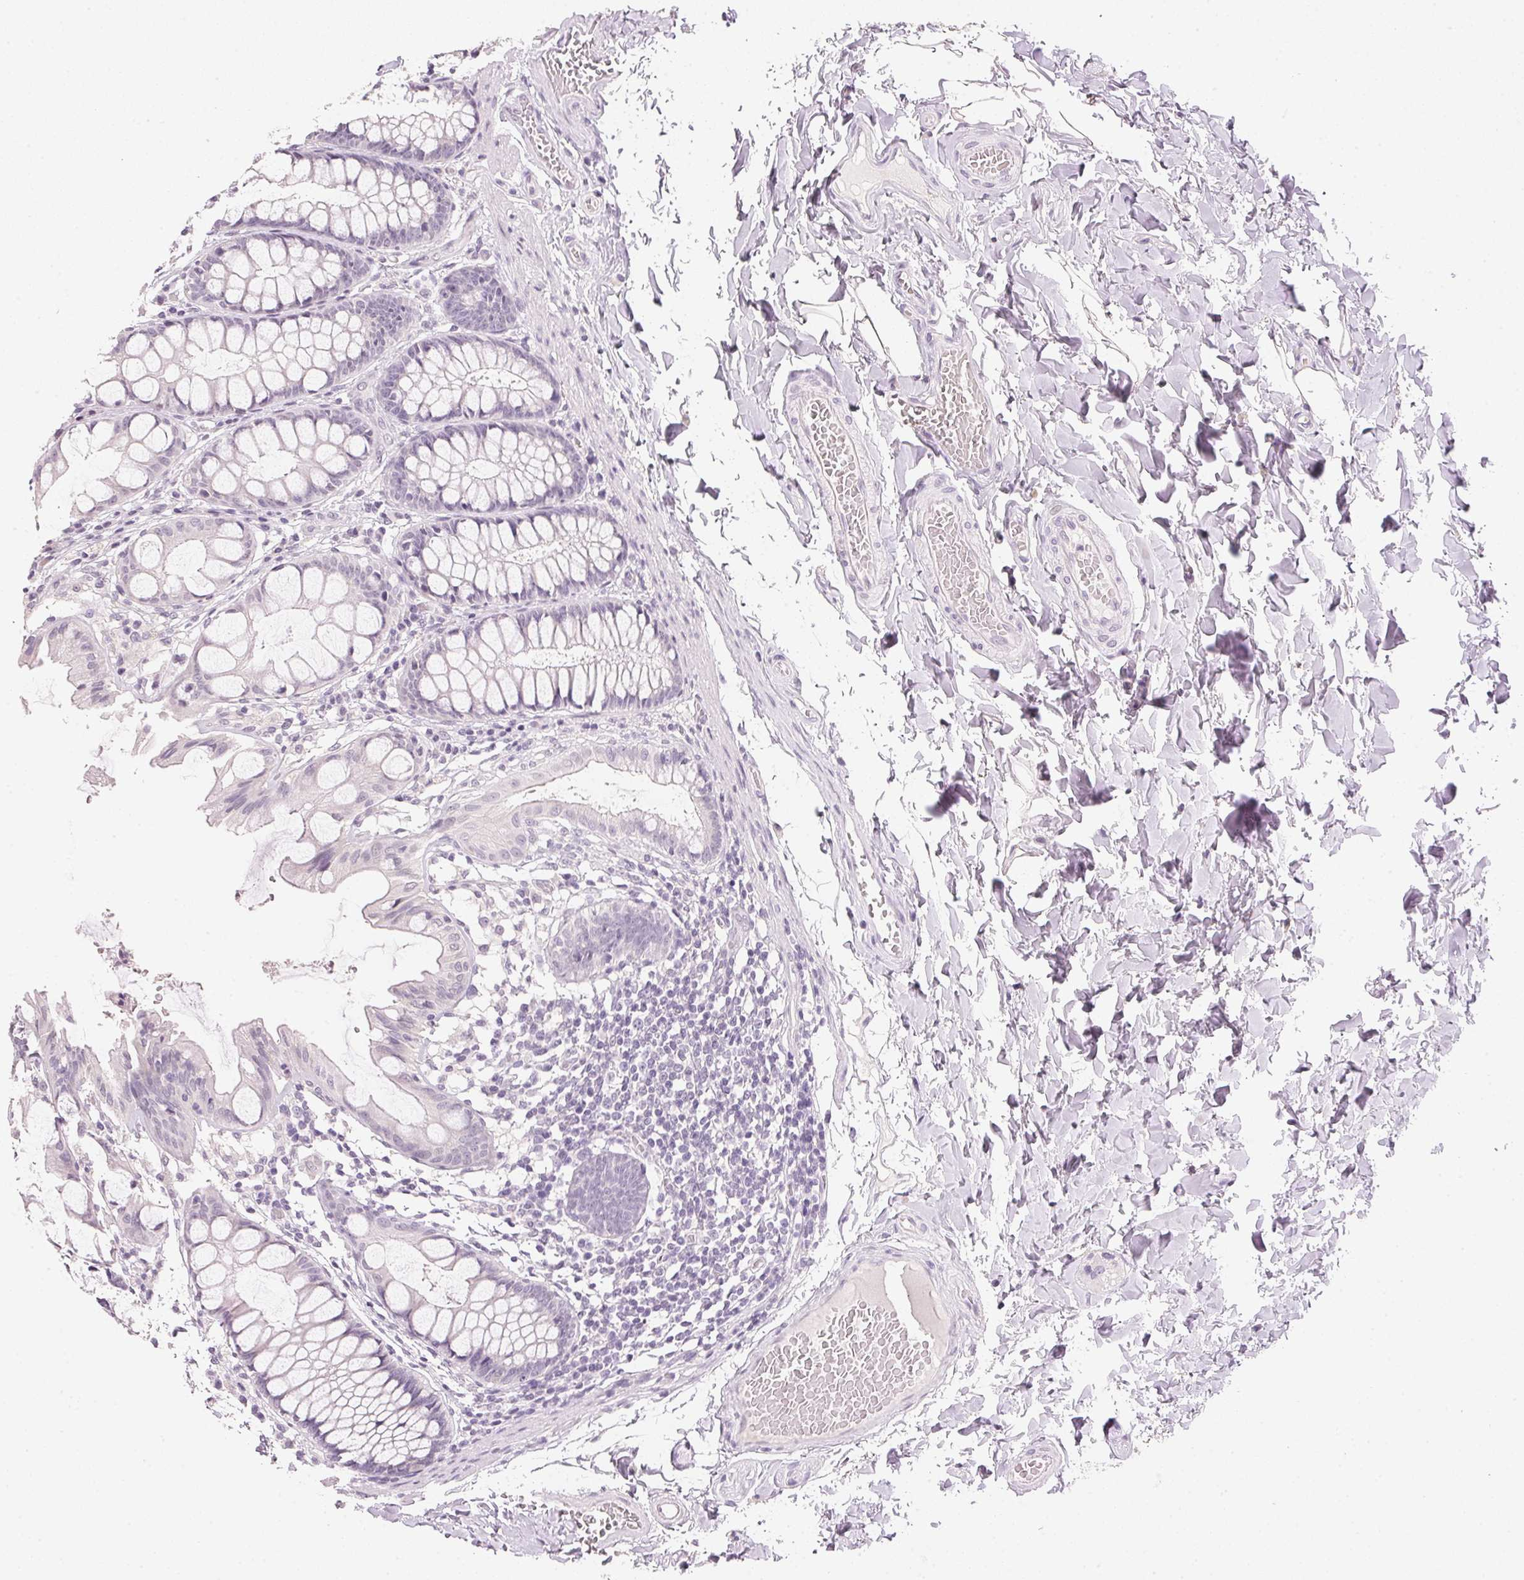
{"staining": {"intensity": "negative", "quantity": "none", "location": "none"}, "tissue": "colon", "cell_type": "Endothelial cells", "image_type": "normal", "snomed": [{"axis": "morphology", "description": "Normal tissue, NOS"}, {"axis": "topography", "description": "Colon"}], "caption": "Immunohistochemistry photomicrograph of benign human colon stained for a protein (brown), which exhibits no staining in endothelial cells.", "gene": "IGFBP1", "patient": {"sex": "male", "age": 47}}